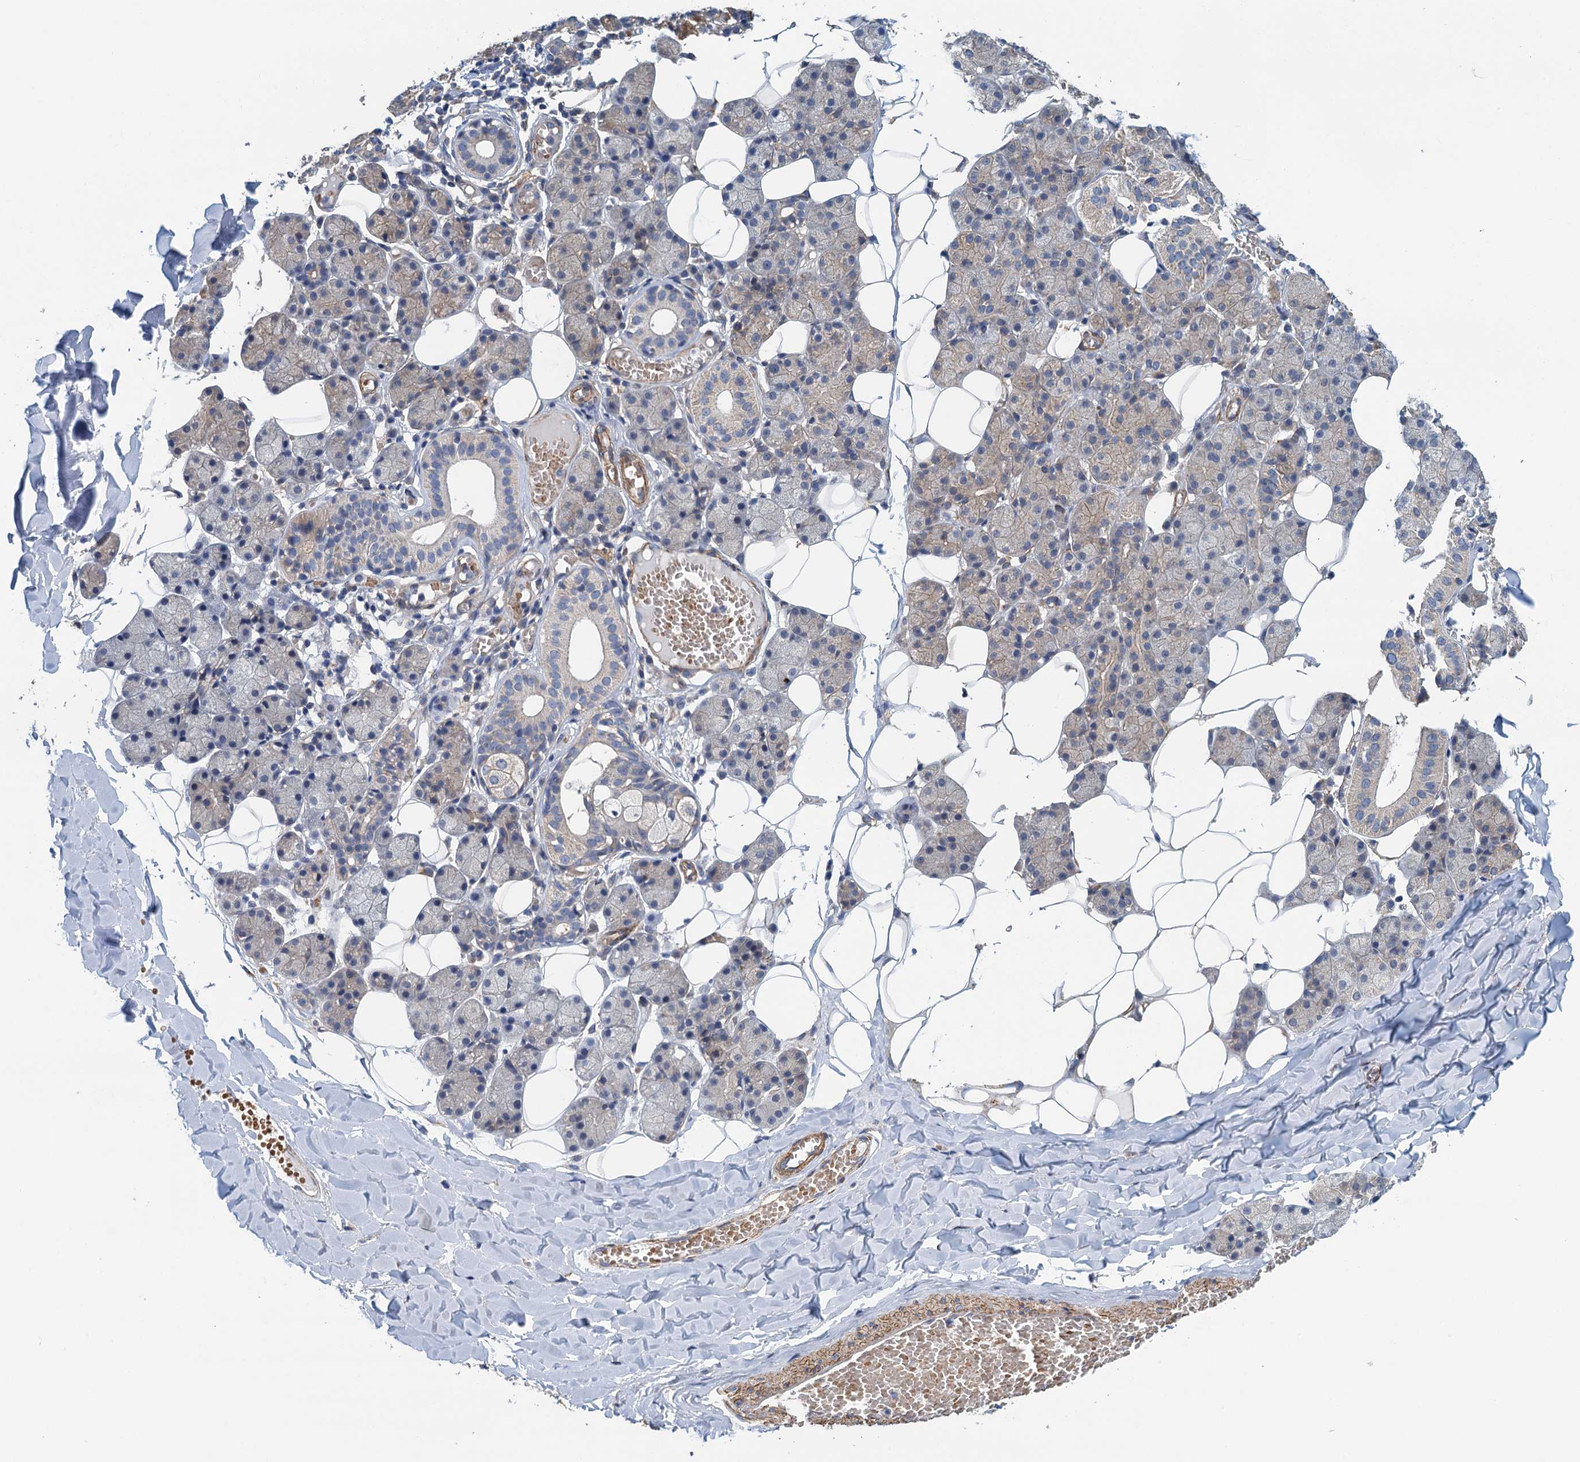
{"staining": {"intensity": "negative", "quantity": "none", "location": "none"}, "tissue": "salivary gland", "cell_type": "Glandular cells", "image_type": "normal", "snomed": [{"axis": "morphology", "description": "Normal tissue, NOS"}, {"axis": "topography", "description": "Salivary gland"}], "caption": "IHC of normal human salivary gland displays no expression in glandular cells.", "gene": "RSAD2", "patient": {"sex": "female", "age": 33}}